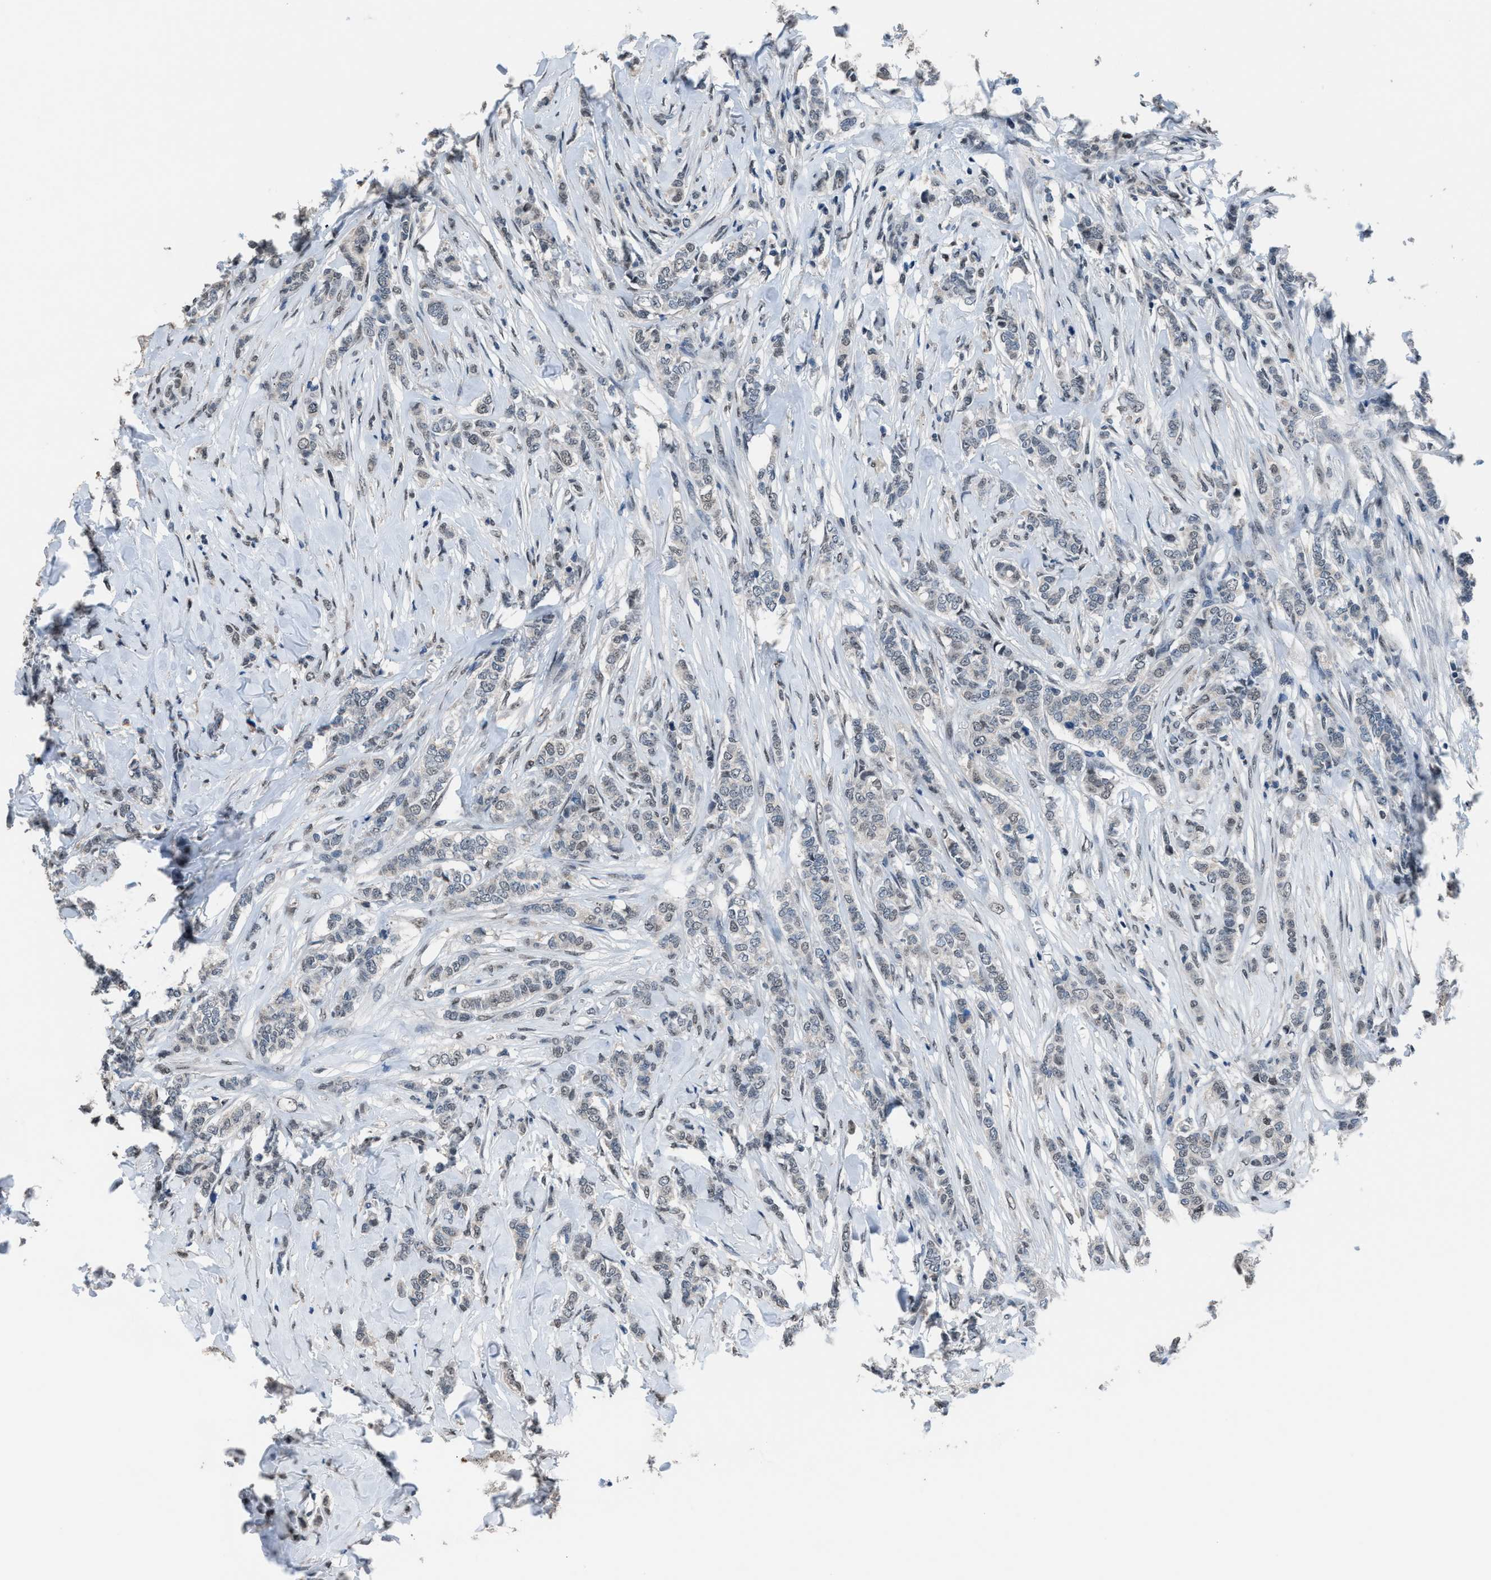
{"staining": {"intensity": "weak", "quantity": "<25%", "location": "nuclear"}, "tissue": "breast cancer", "cell_type": "Tumor cells", "image_type": "cancer", "snomed": [{"axis": "morphology", "description": "Lobular carcinoma"}, {"axis": "topography", "description": "Skin"}, {"axis": "topography", "description": "Breast"}], "caption": "Breast lobular carcinoma was stained to show a protein in brown. There is no significant staining in tumor cells.", "gene": "ZNF276", "patient": {"sex": "female", "age": 46}}